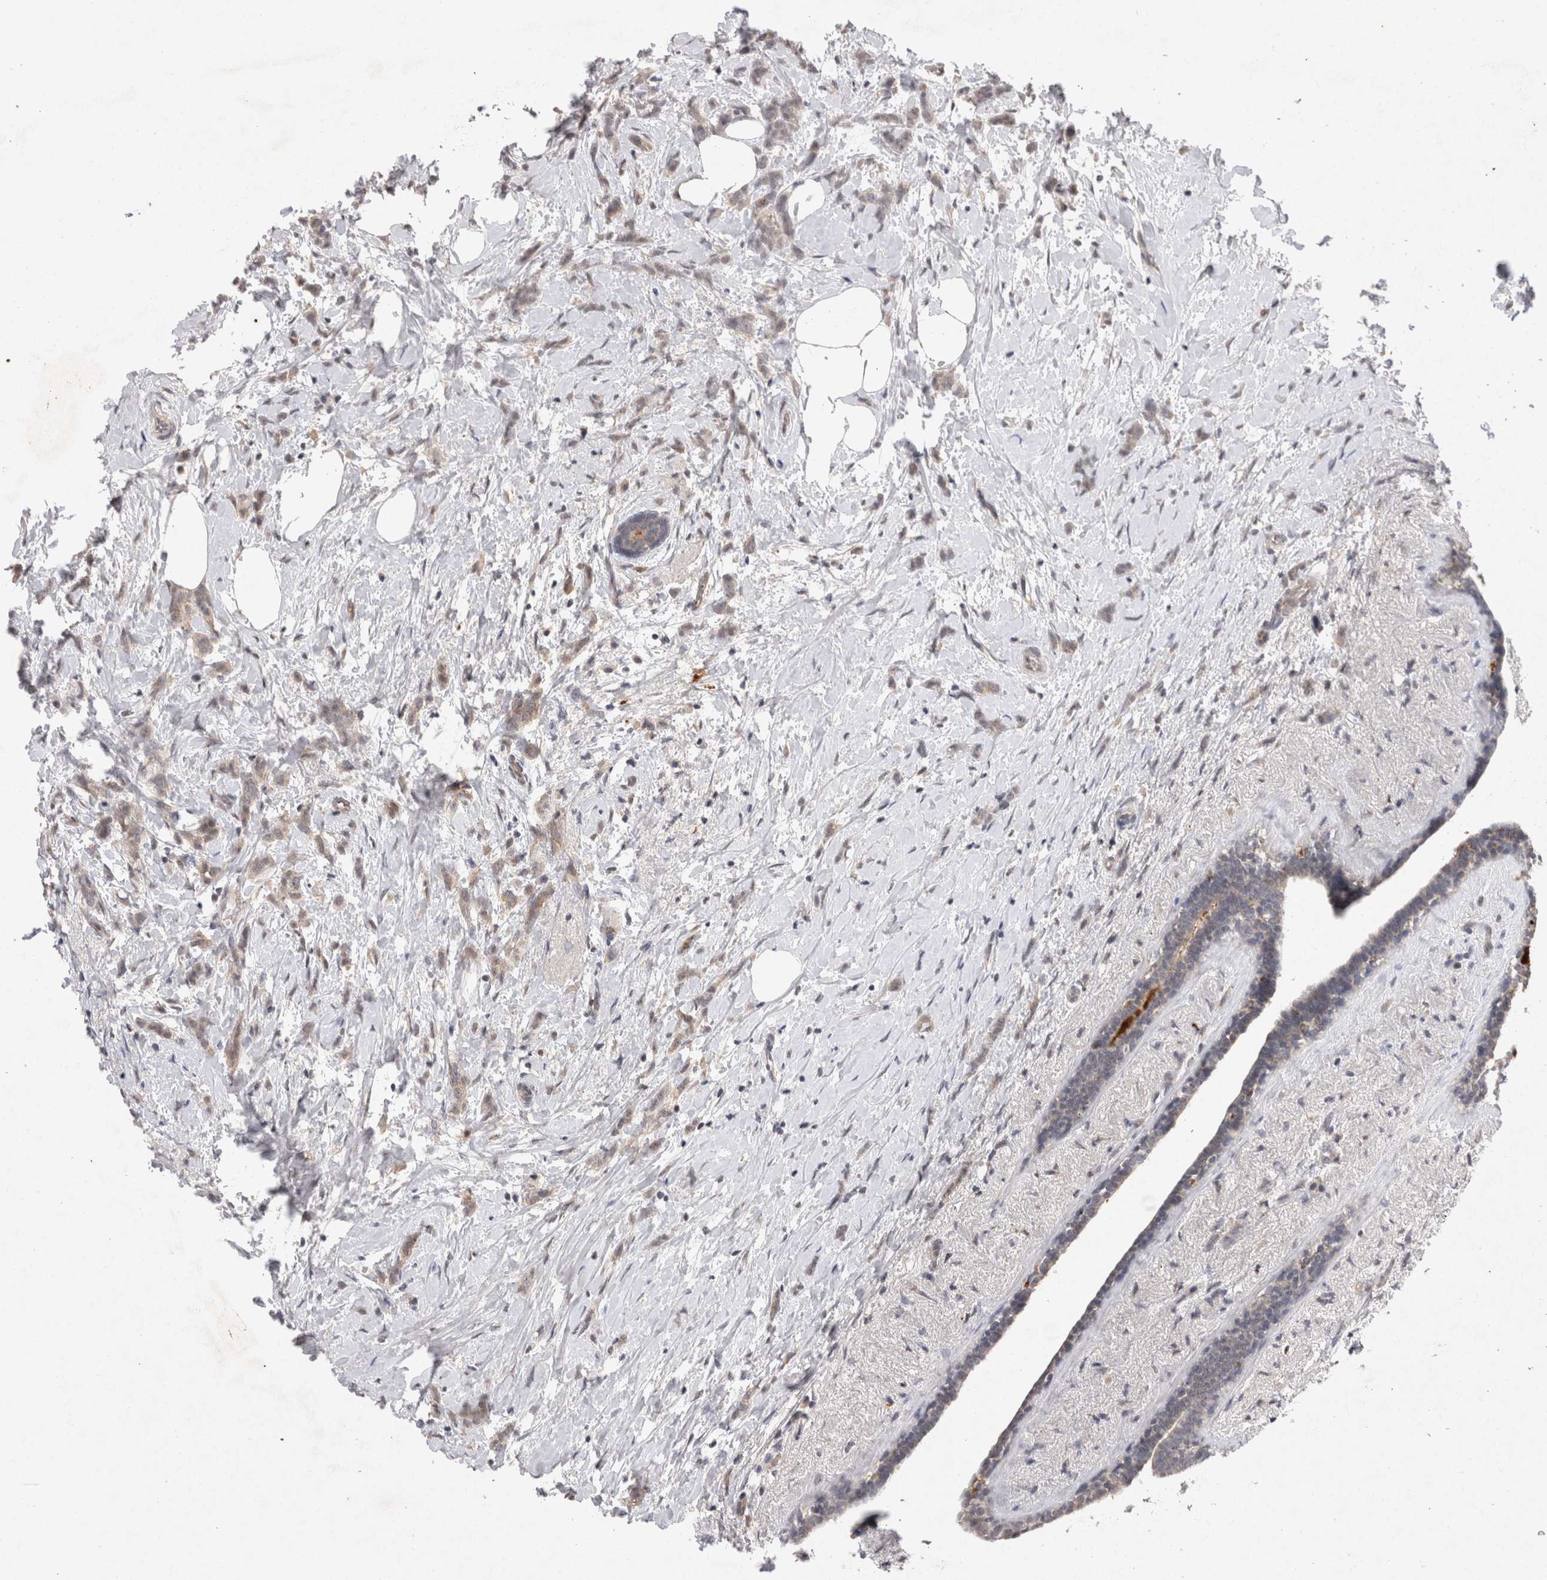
{"staining": {"intensity": "weak", "quantity": ">75%", "location": "cytoplasmic/membranous"}, "tissue": "breast cancer", "cell_type": "Tumor cells", "image_type": "cancer", "snomed": [{"axis": "morphology", "description": "Lobular carcinoma, in situ"}, {"axis": "morphology", "description": "Lobular carcinoma"}, {"axis": "topography", "description": "Breast"}], "caption": "Breast cancer (lobular carcinoma) was stained to show a protein in brown. There is low levels of weak cytoplasmic/membranous positivity in approximately >75% of tumor cells.", "gene": "RASSF3", "patient": {"sex": "female", "age": 41}}